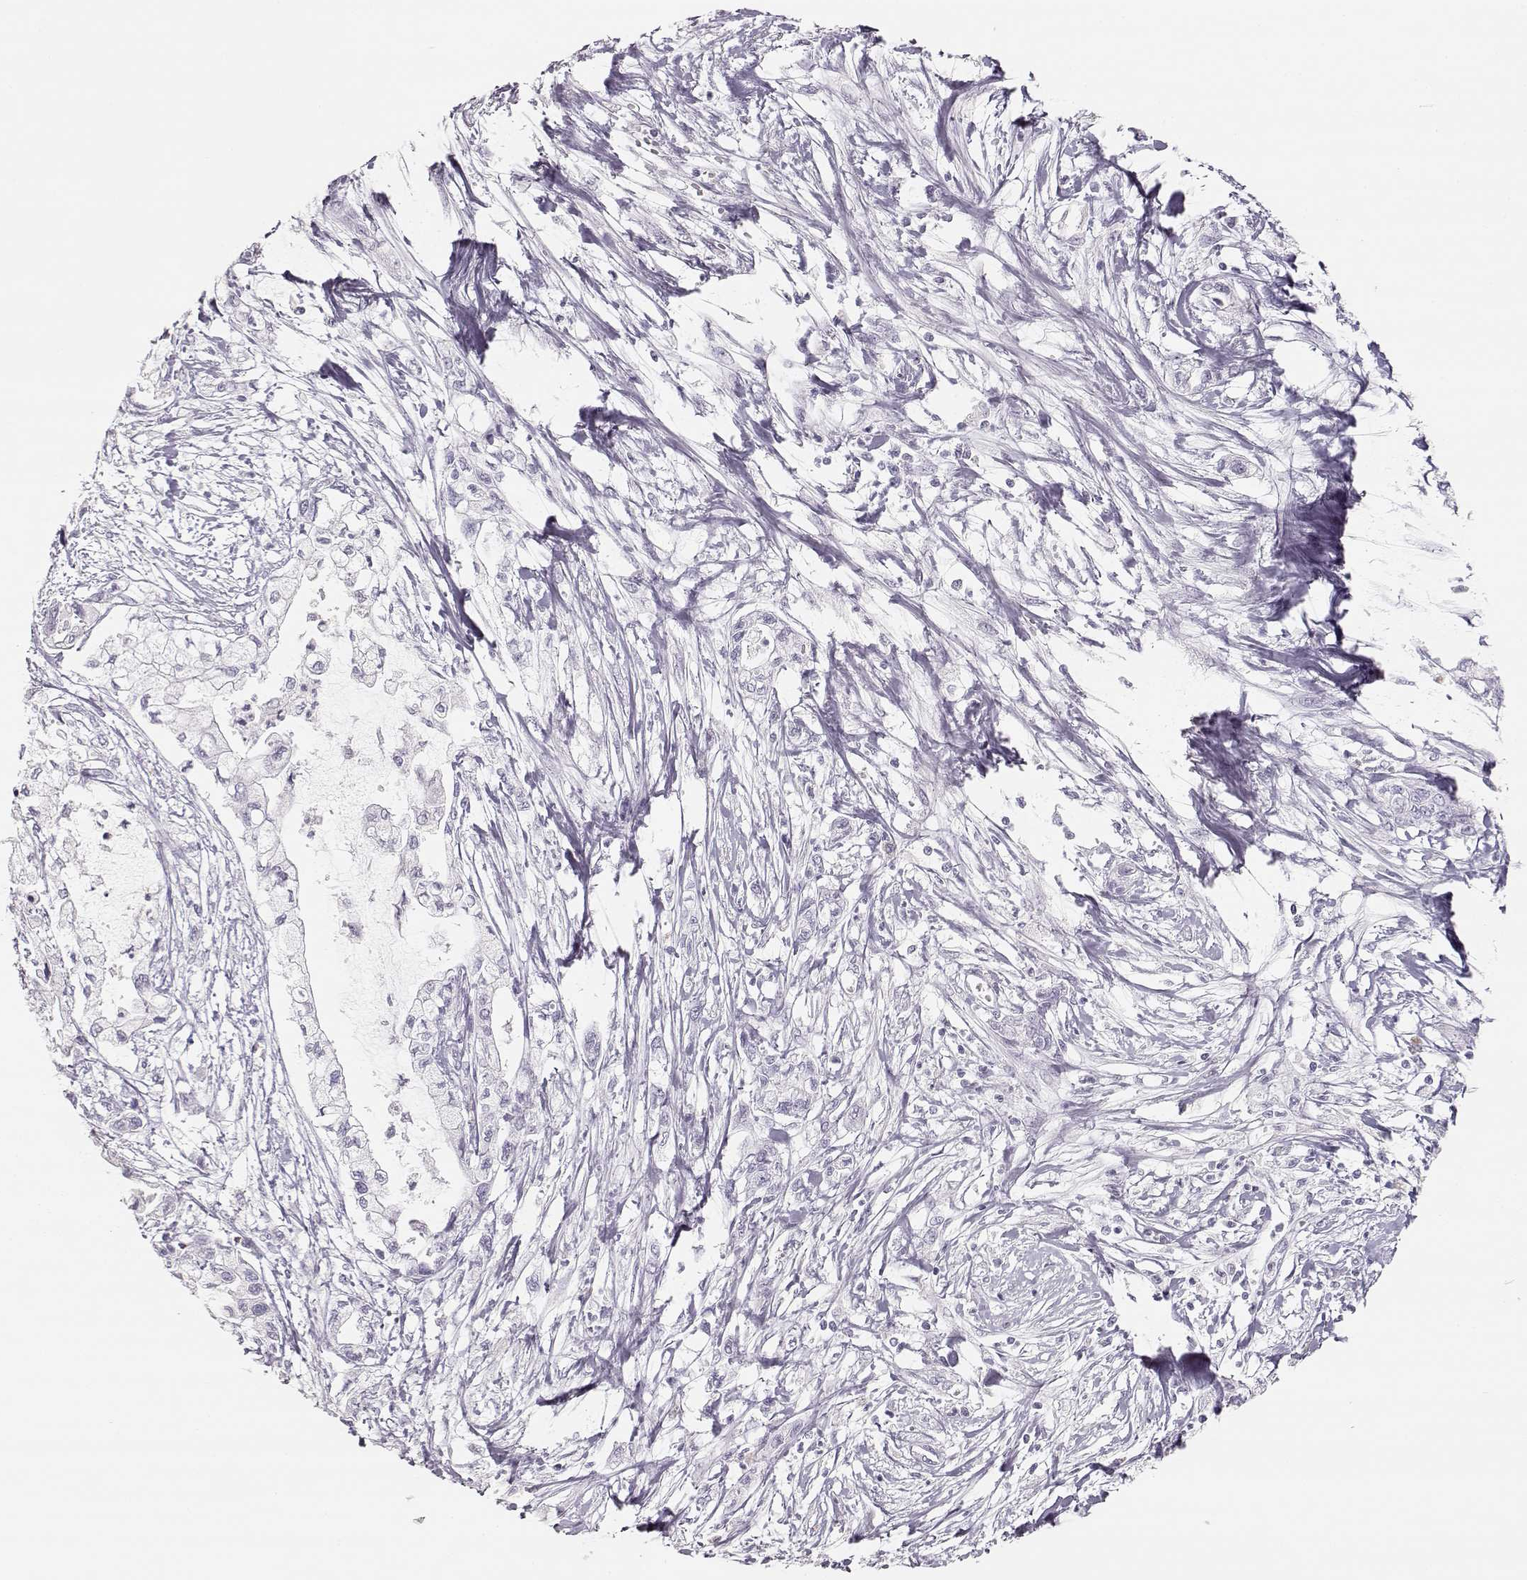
{"staining": {"intensity": "negative", "quantity": "none", "location": "none"}, "tissue": "pancreatic cancer", "cell_type": "Tumor cells", "image_type": "cancer", "snomed": [{"axis": "morphology", "description": "Adenocarcinoma, NOS"}, {"axis": "topography", "description": "Pancreas"}], "caption": "The immunohistochemistry (IHC) micrograph has no significant expression in tumor cells of pancreatic cancer tissue.", "gene": "LEPR", "patient": {"sex": "male", "age": 54}}